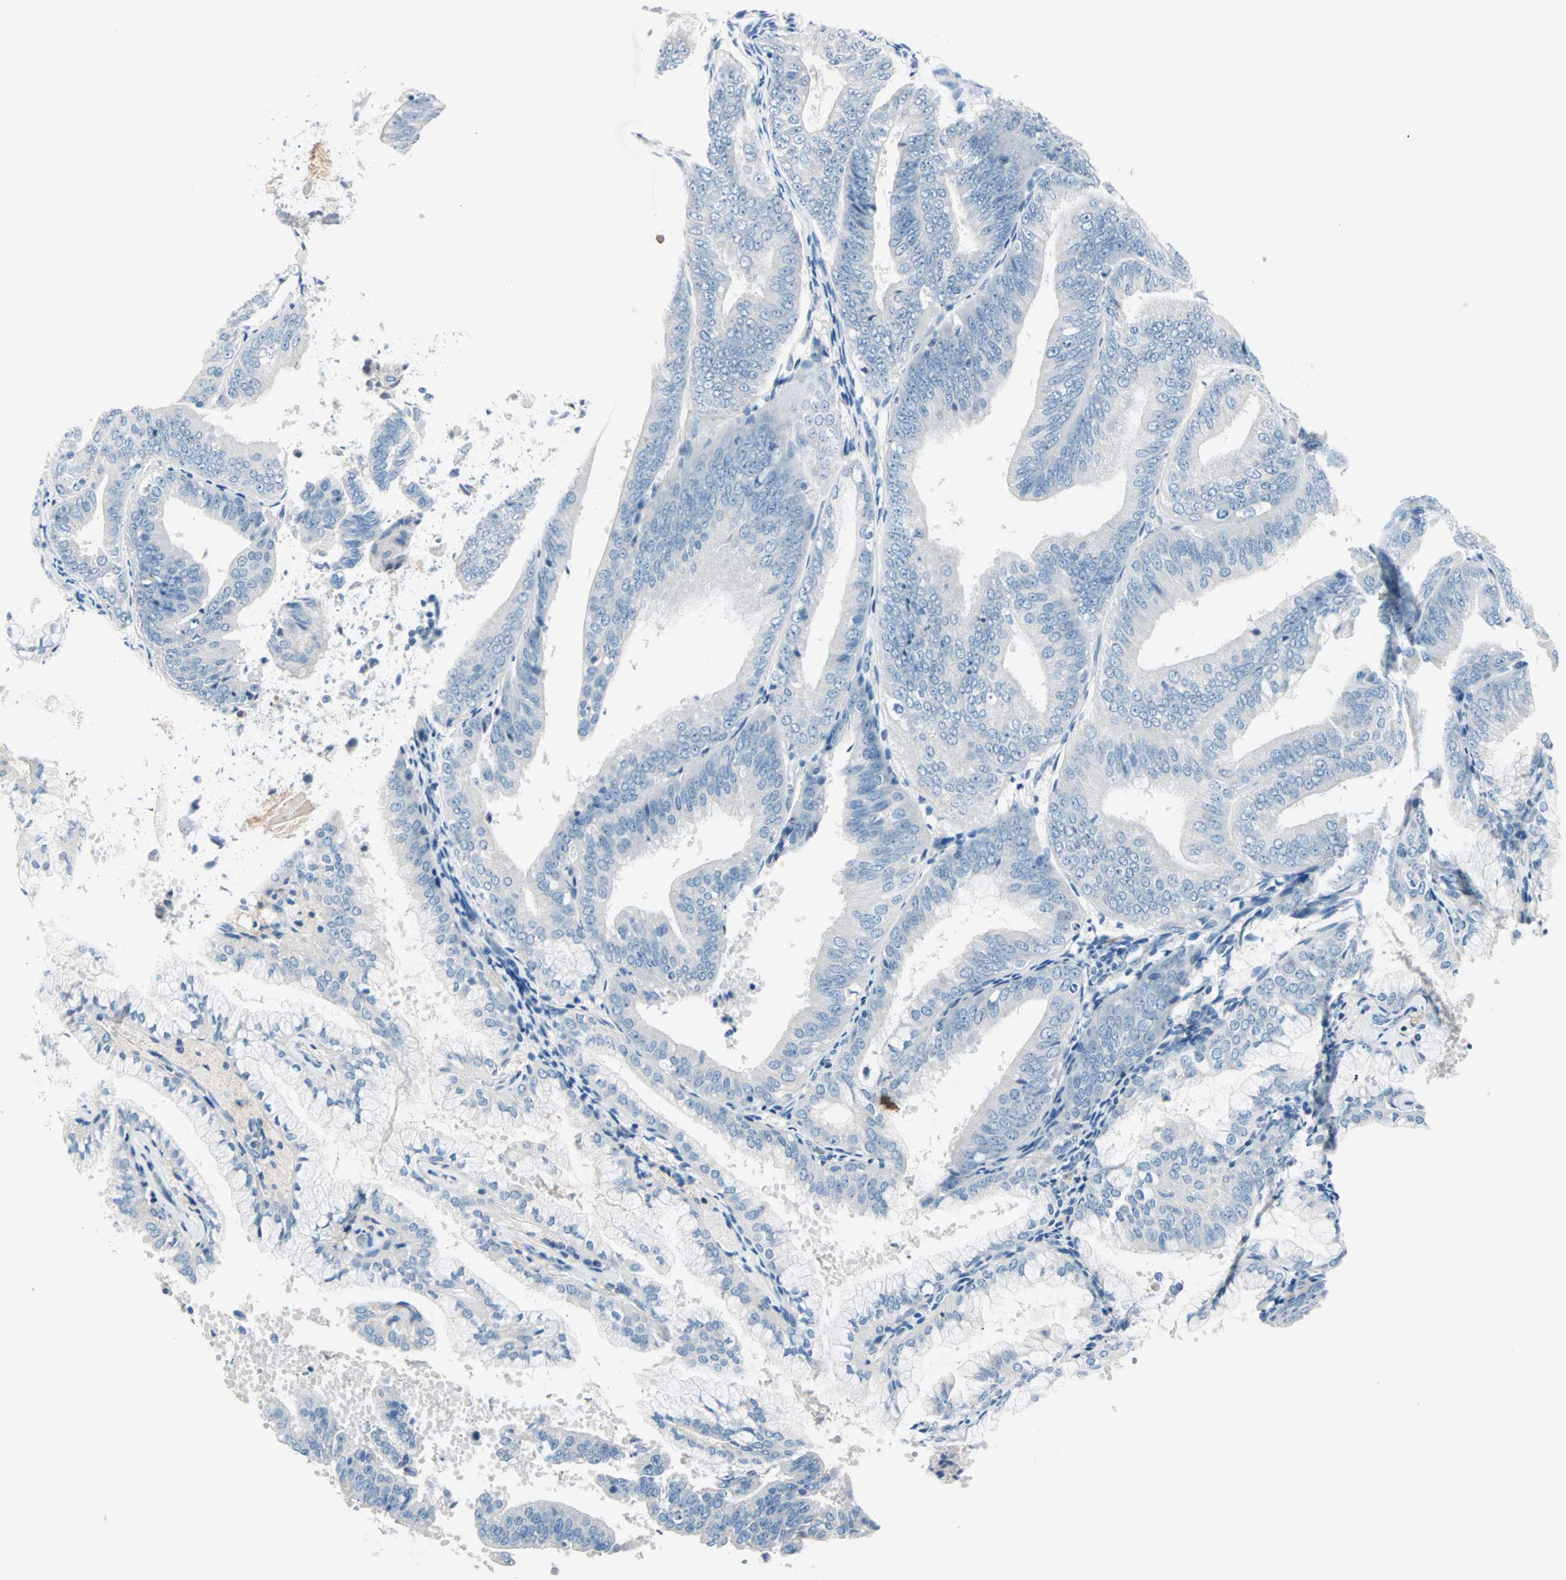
{"staining": {"intensity": "negative", "quantity": "none", "location": "none"}, "tissue": "endometrial cancer", "cell_type": "Tumor cells", "image_type": "cancer", "snomed": [{"axis": "morphology", "description": "Adenocarcinoma, NOS"}, {"axis": "topography", "description": "Endometrium"}], "caption": "IHC of adenocarcinoma (endometrial) exhibits no staining in tumor cells. (Immunohistochemistry, brightfield microscopy, high magnification).", "gene": "NEFH", "patient": {"sex": "female", "age": 63}}